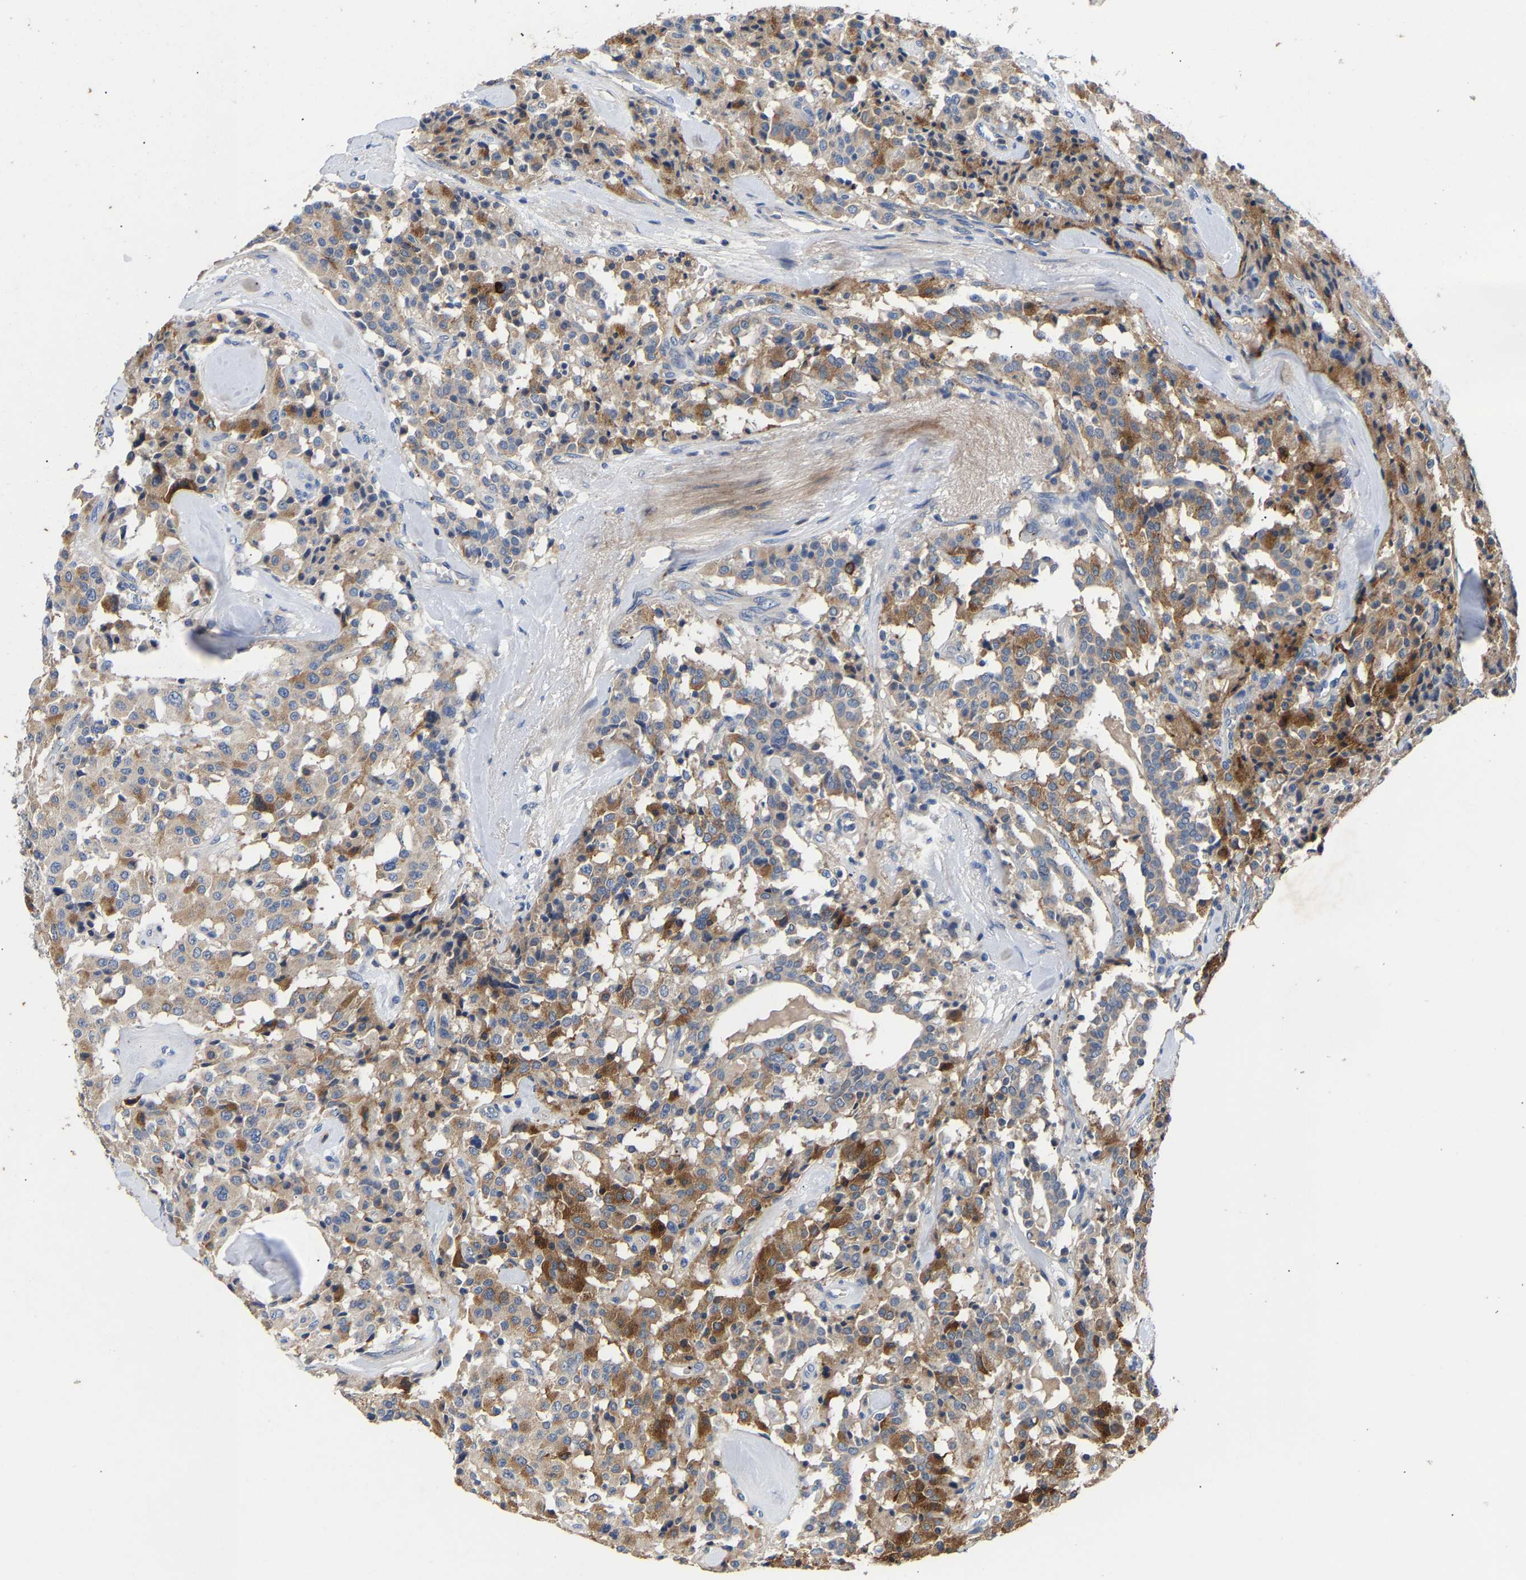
{"staining": {"intensity": "moderate", "quantity": ">75%", "location": "cytoplasmic/membranous"}, "tissue": "carcinoid", "cell_type": "Tumor cells", "image_type": "cancer", "snomed": [{"axis": "morphology", "description": "Carcinoid, malignant, NOS"}, {"axis": "topography", "description": "Lung"}], "caption": "Approximately >75% of tumor cells in human carcinoid (malignant) display moderate cytoplasmic/membranous protein positivity as visualized by brown immunohistochemical staining.", "gene": "CCDC171", "patient": {"sex": "male", "age": 30}}